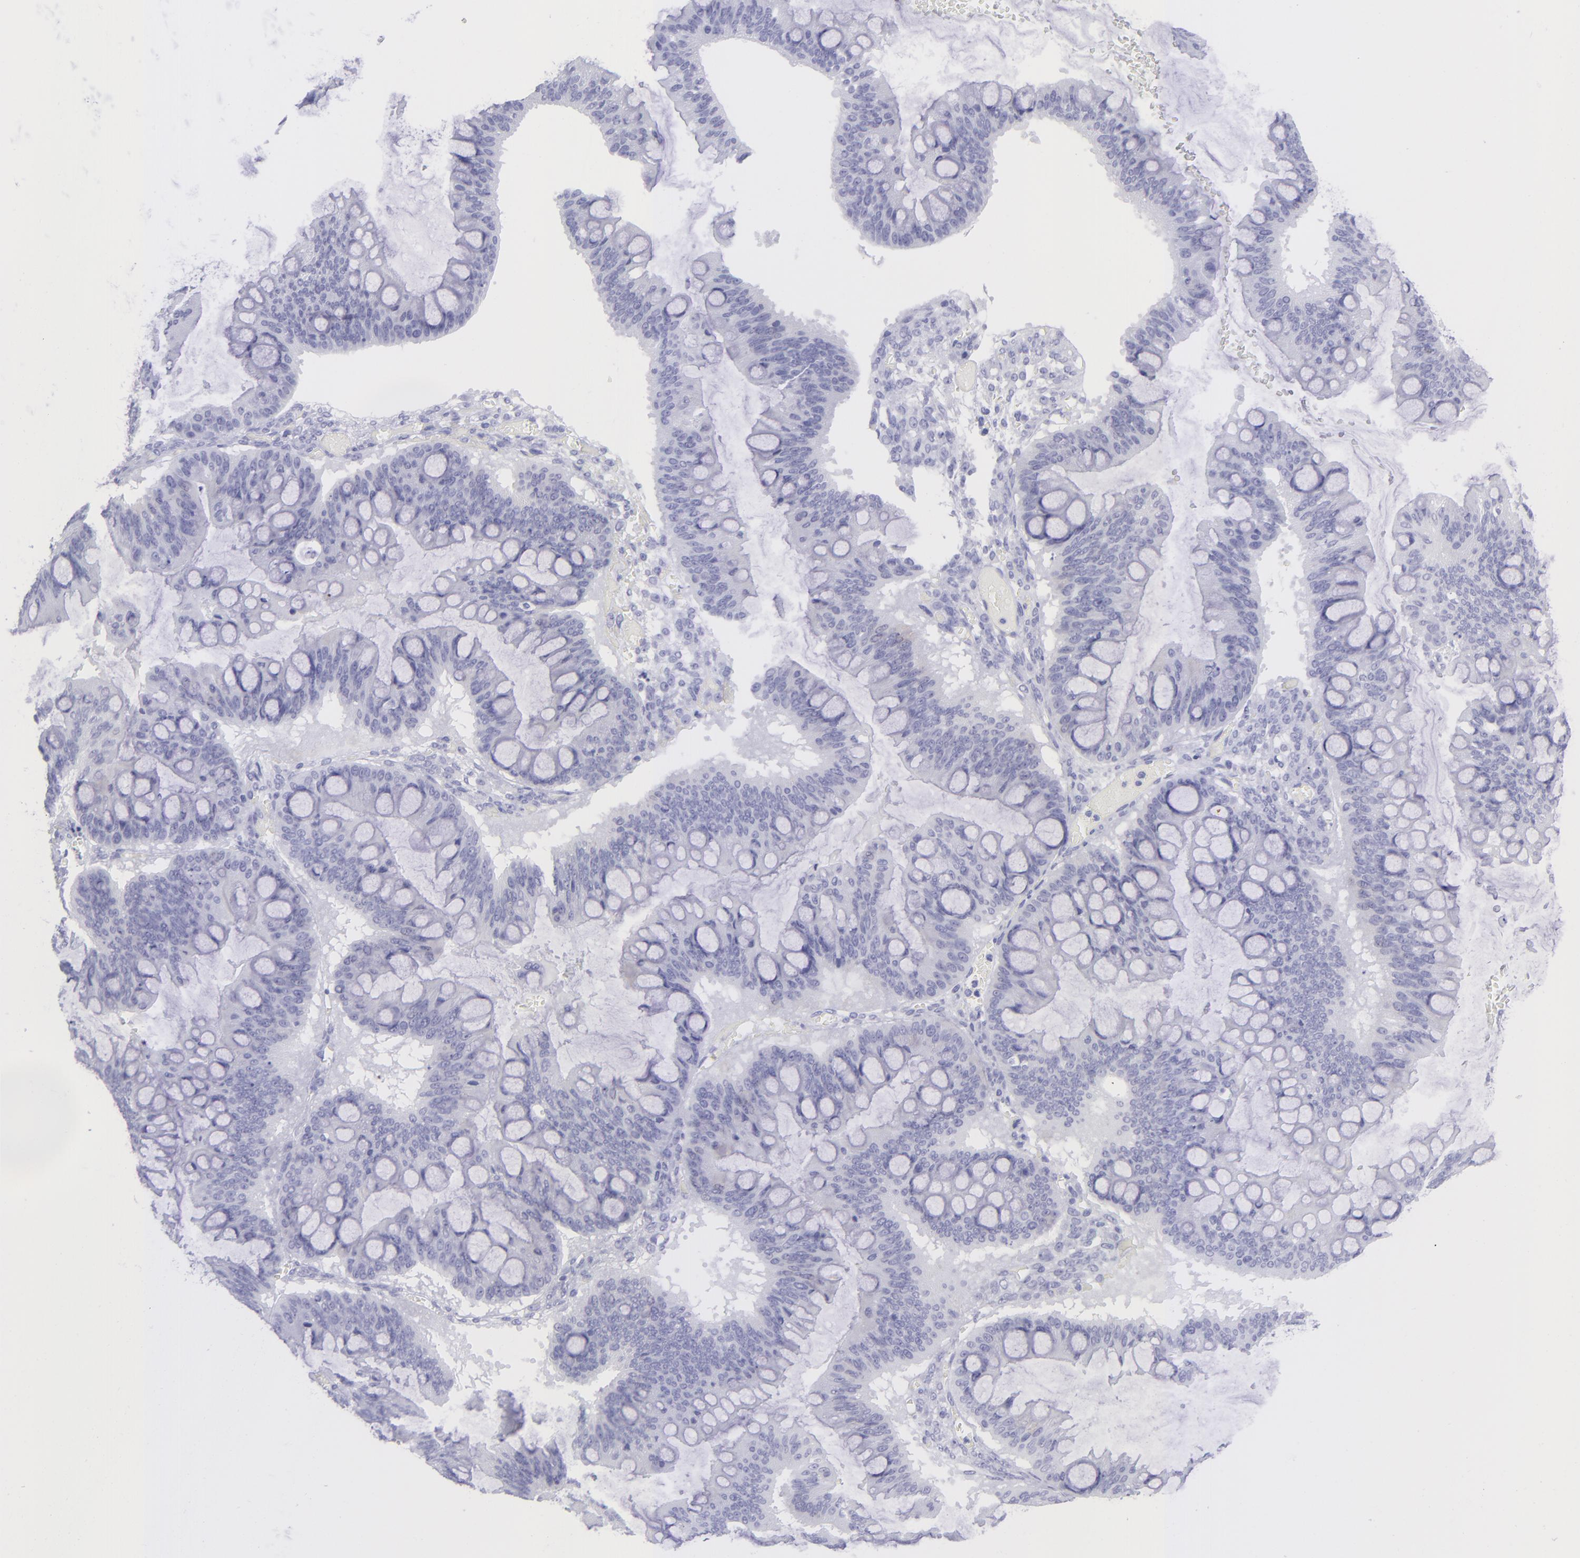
{"staining": {"intensity": "negative", "quantity": "none", "location": "none"}, "tissue": "ovarian cancer", "cell_type": "Tumor cells", "image_type": "cancer", "snomed": [{"axis": "morphology", "description": "Cystadenocarcinoma, mucinous, NOS"}, {"axis": "topography", "description": "Ovary"}], "caption": "Immunohistochemical staining of mucinous cystadenocarcinoma (ovarian) demonstrates no significant expression in tumor cells.", "gene": "SLC1A2", "patient": {"sex": "female", "age": 73}}